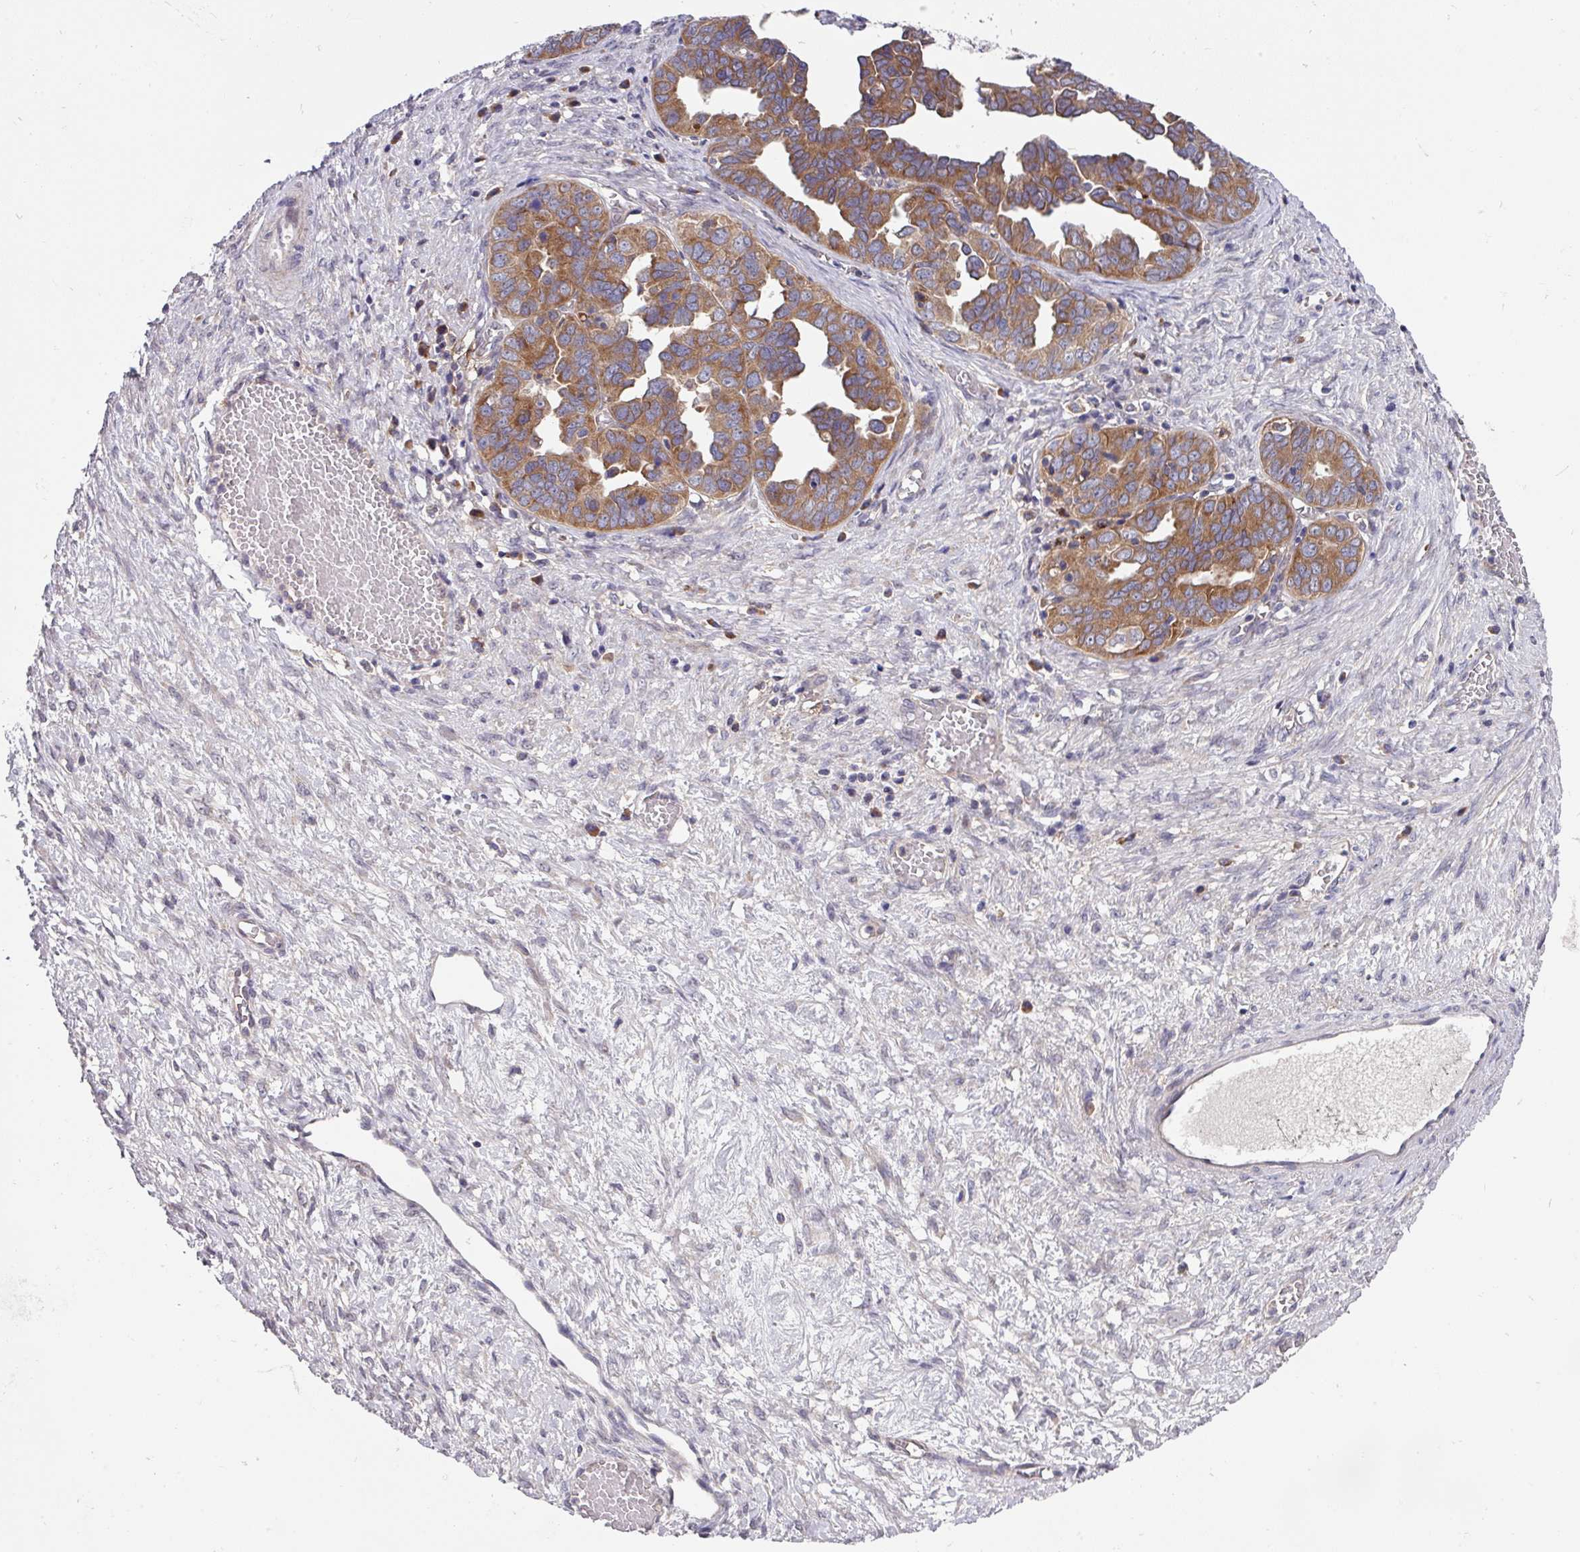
{"staining": {"intensity": "moderate", "quantity": ">75%", "location": "cytoplasmic/membranous"}, "tissue": "ovarian cancer", "cell_type": "Tumor cells", "image_type": "cancer", "snomed": [{"axis": "morphology", "description": "Cystadenocarcinoma, serous, NOS"}, {"axis": "topography", "description": "Ovary"}], "caption": "Immunohistochemical staining of human serous cystadenocarcinoma (ovarian) exhibits medium levels of moderate cytoplasmic/membranous protein expression in about >75% of tumor cells. The staining was performed using DAB to visualize the protein expression in brown, while the nuclei were stained in blue with hematoxylin (Magnification: 20x).", "gene": "EIF4B", "patient": {"sex": "female", "age": 64}}